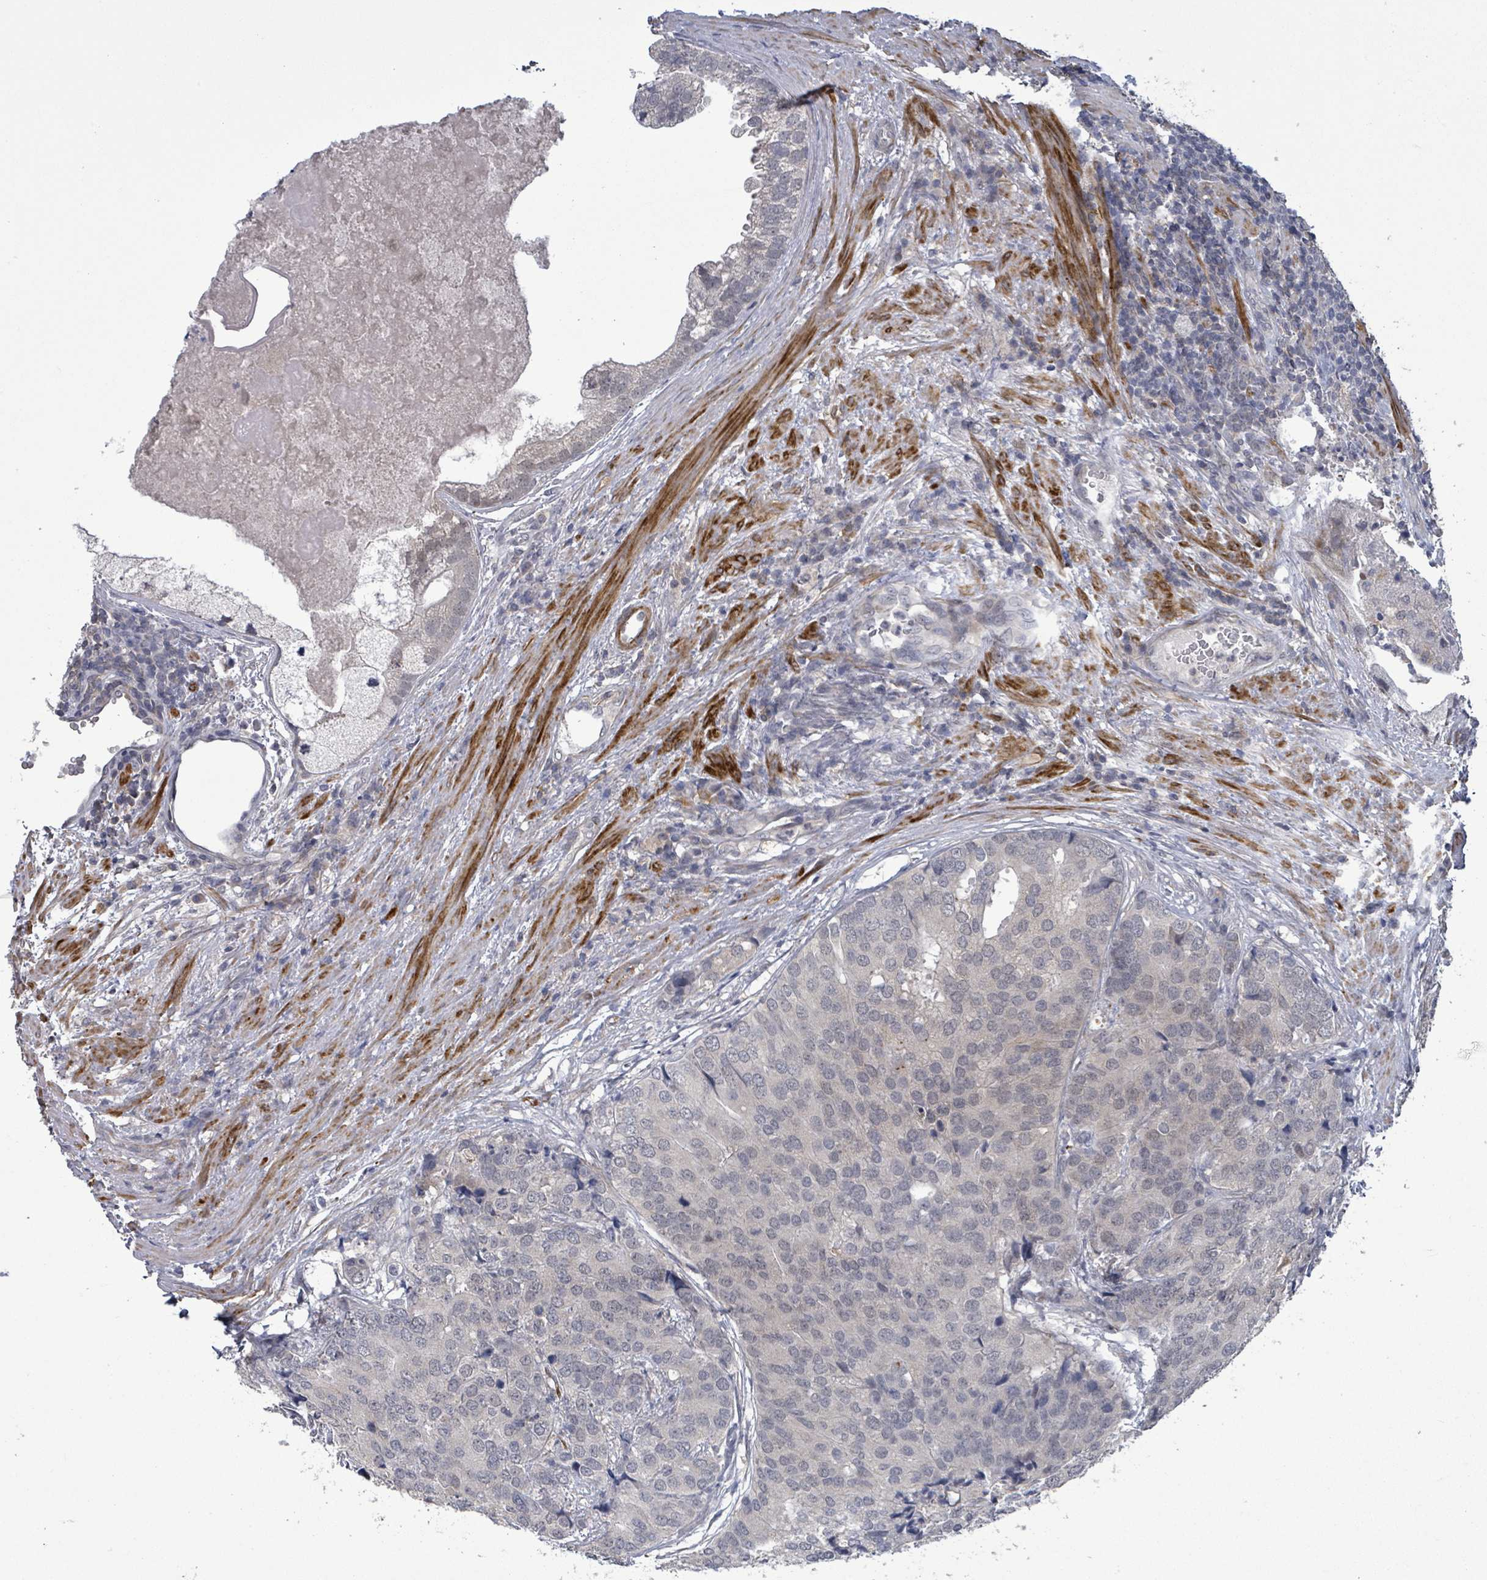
{"staining": {"intensity": "negative", "quantity": "none", "location": "none"}, "tissue": "prostate cancer", "cell_type": "Tumor cells", "image_type": "cancer", "snomed": [{"axis": "morphology", "description": "Adenocarcinoma, High grade"}, {"axis": "topography", "description": "Prostate"}], "caption": "Micrograph shows no significant protein positivity in tumor cells of prostate cancer (high-grade adenocarcinoma).", "gene": "AMMECR1", "patient": {"sex": "male", "age": 62}}